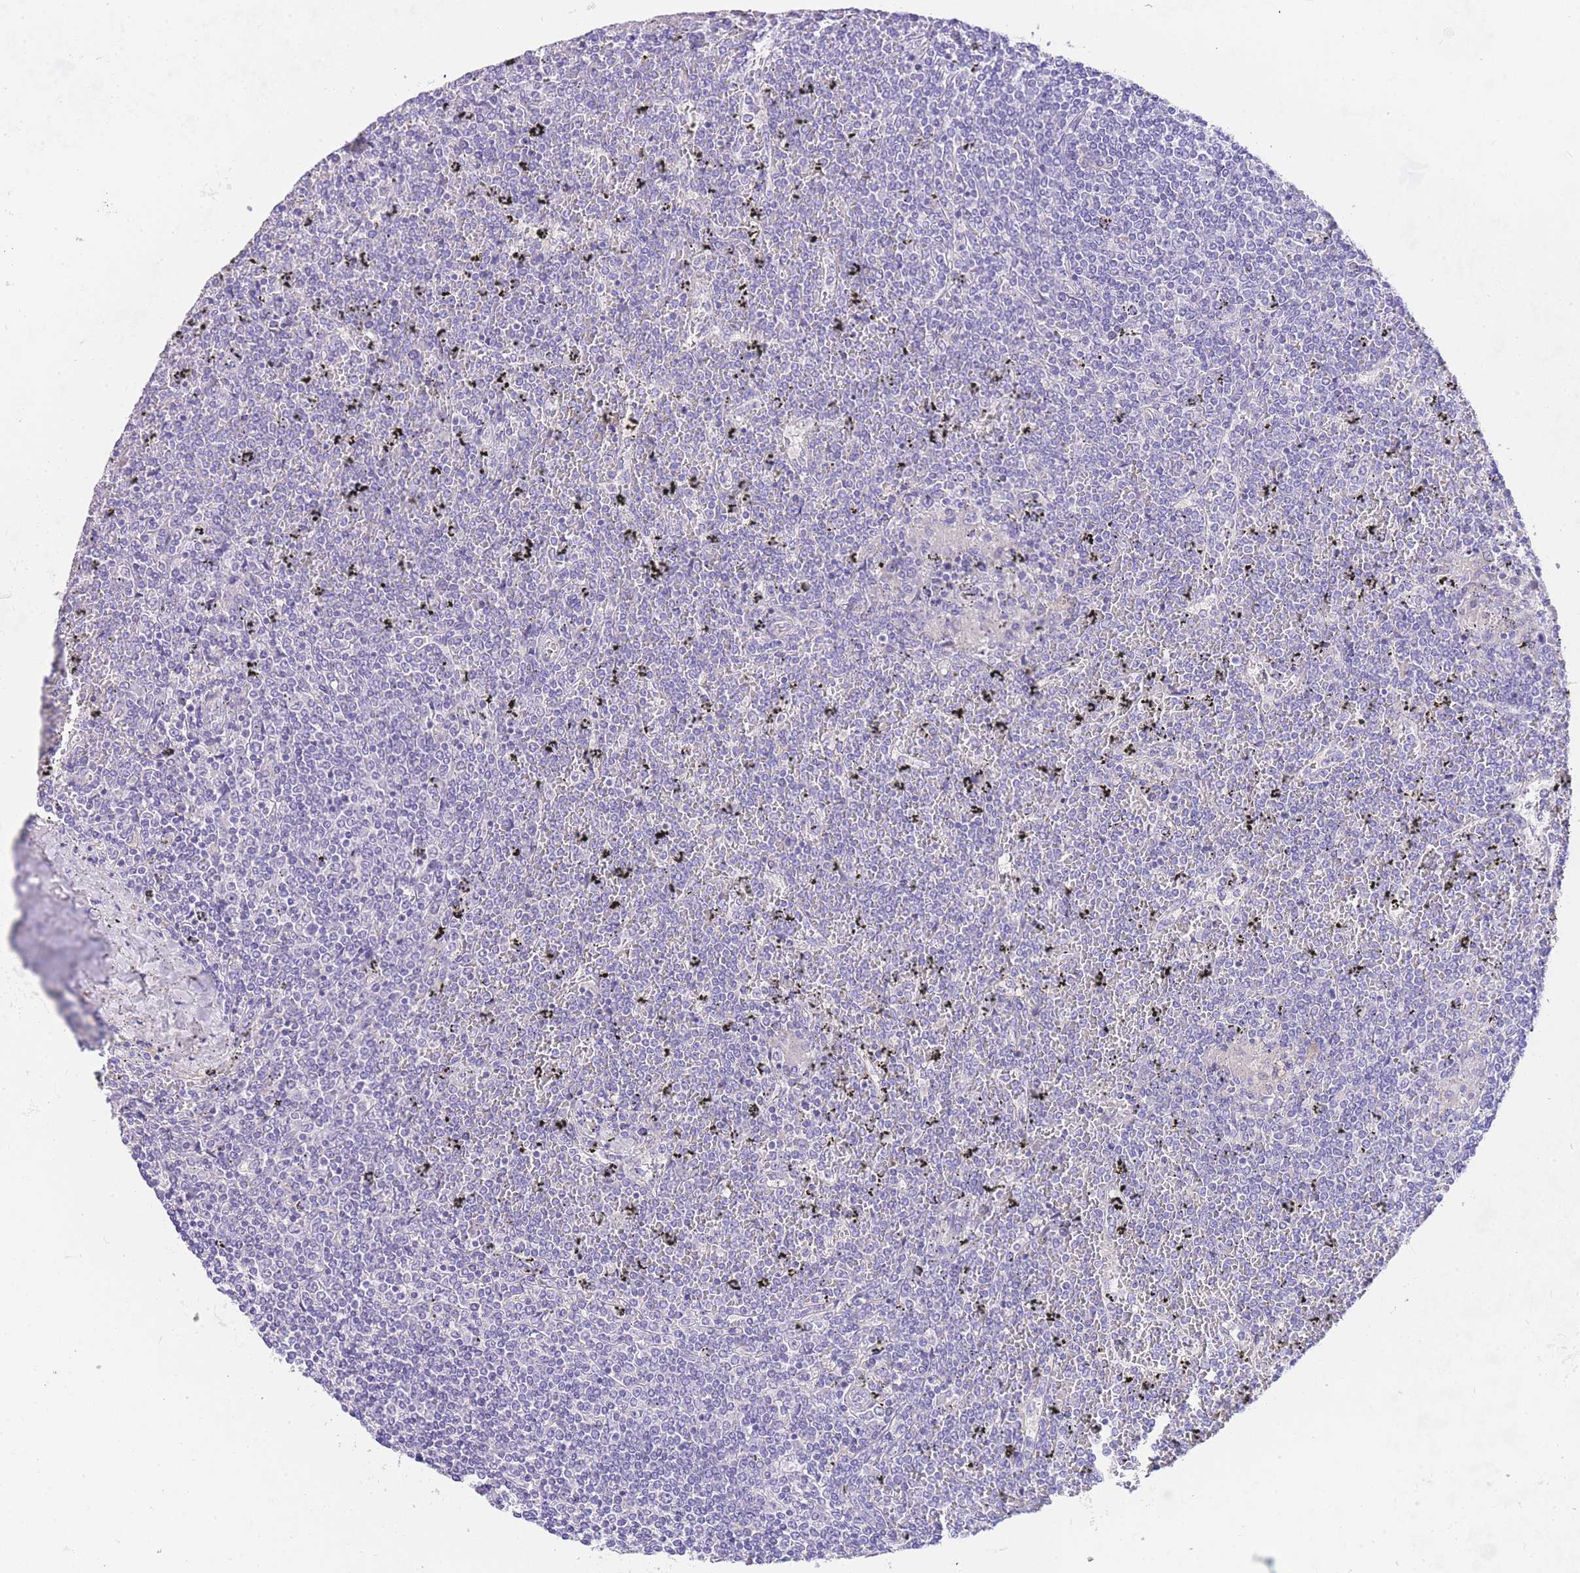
{"staining": {"intensity": "negative", "quantity": "none", "location": "none"}, "tissue": "lymphoma", "cell_type": "Tumor cells", "image_type": "cancer", "snomed": [{"axis": "morphology", "description": "Malignant lymphoma, non-Hodgkin's type, Low grade"}, {"axis": "topography", "description": "Spleen"}], "caption": "Lymphoma was stained to show a protein in brown. There is no significant positivity in tumor cells.", "gene": "EPN2", "patient": {"sex": "female", "age": 19}}